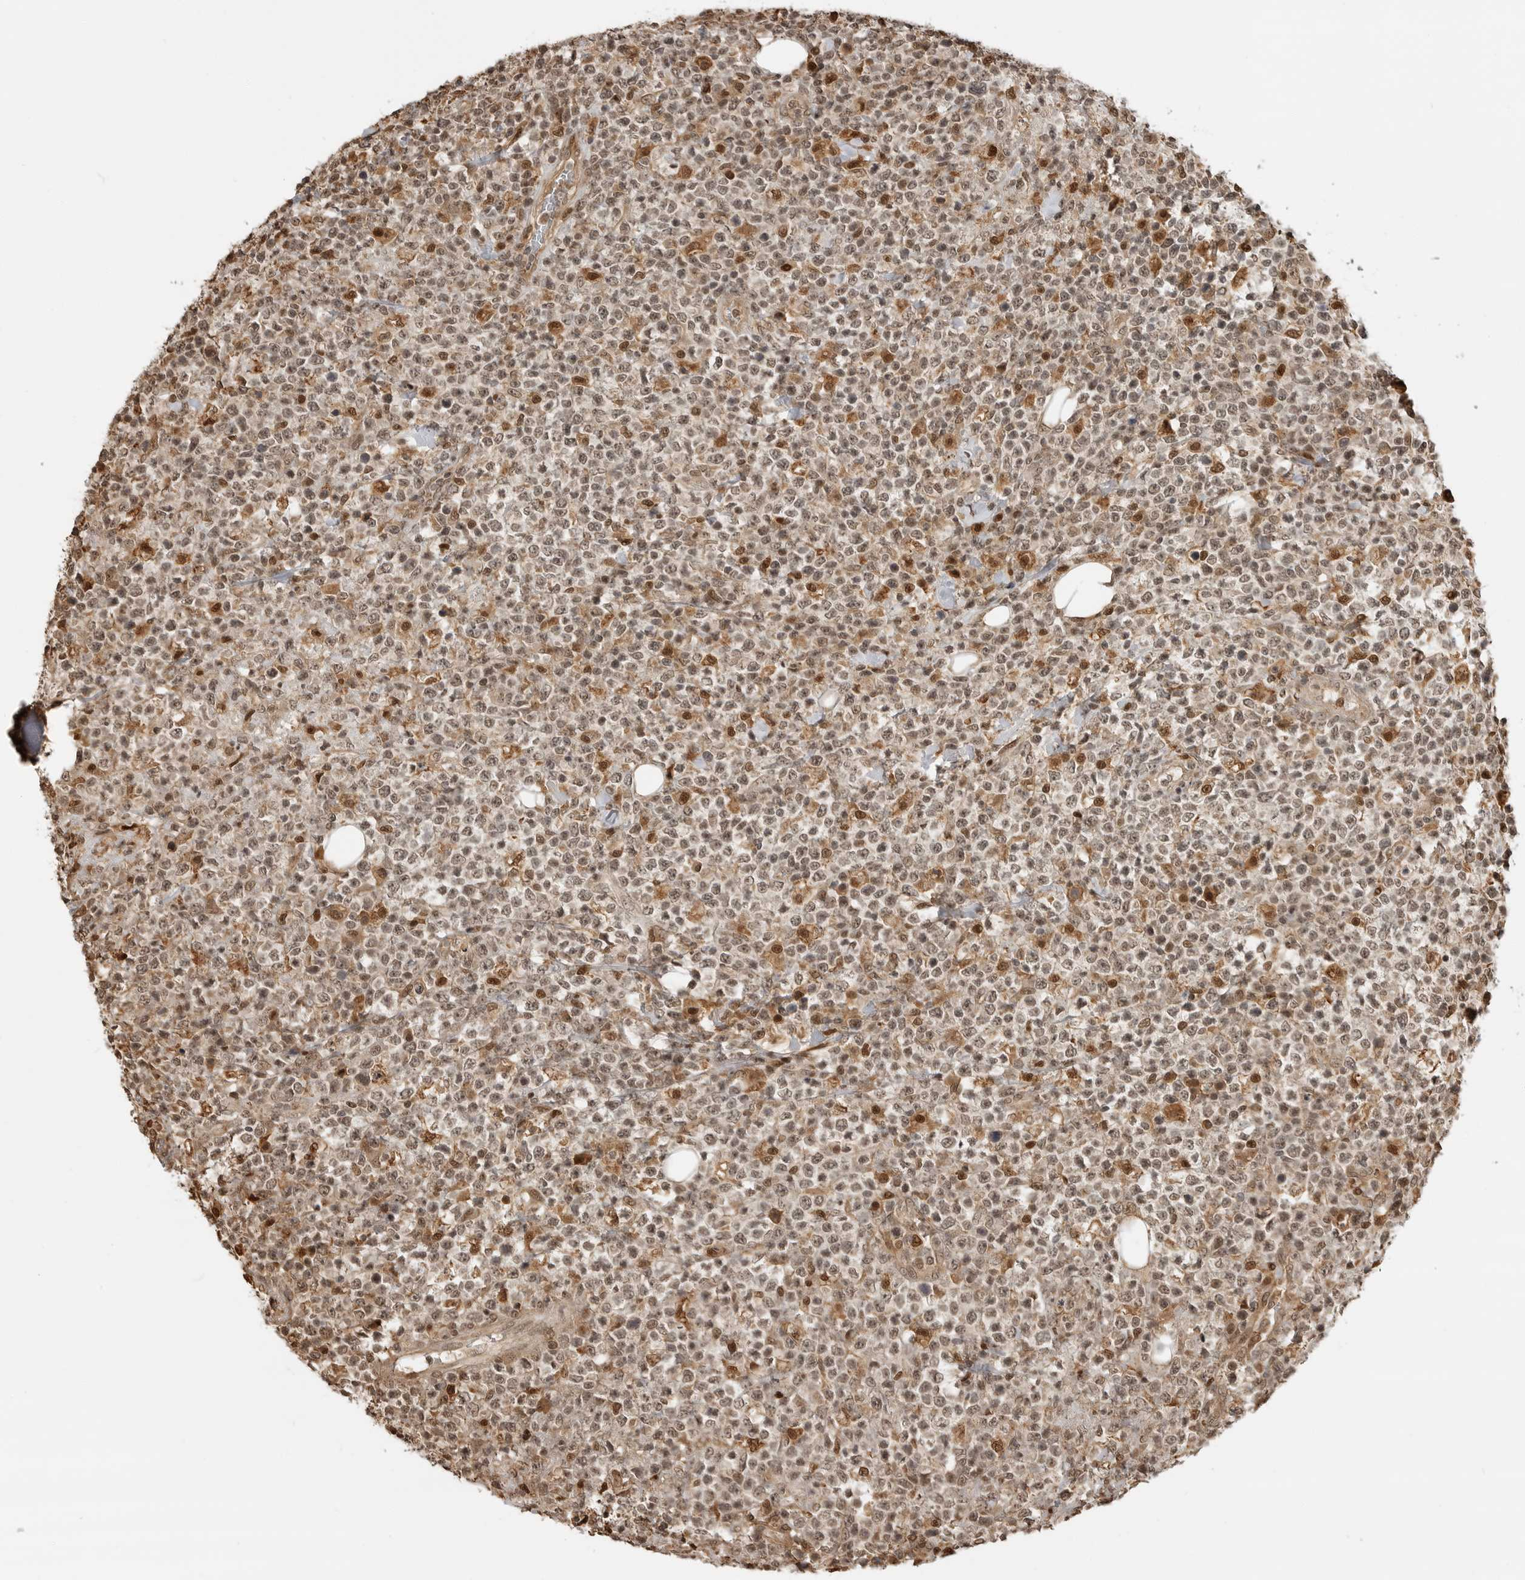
{"staining": {"intensity": "weak", "quantity": ">75%", "location": "cytoplasmic/membranous,nuclear"}, "tissue": "lymphoma", "cell_type": "Tumor cells", "image_type": "cancer", "snomed": [{"axis": "morphology", "description": "Malignant lymphoma, non-Hodgkin's type, High grade"}, {"axis": "topography", "description": "Colon"}], "caption": "This is an image of immunohistochemistry staining of lymphoma, which shows weak positivity in the cytoplasmic/membranous and nuclear of tumor cells.", "gene": "BMP2K", "patient": {"sex": "female", "age": 53}}